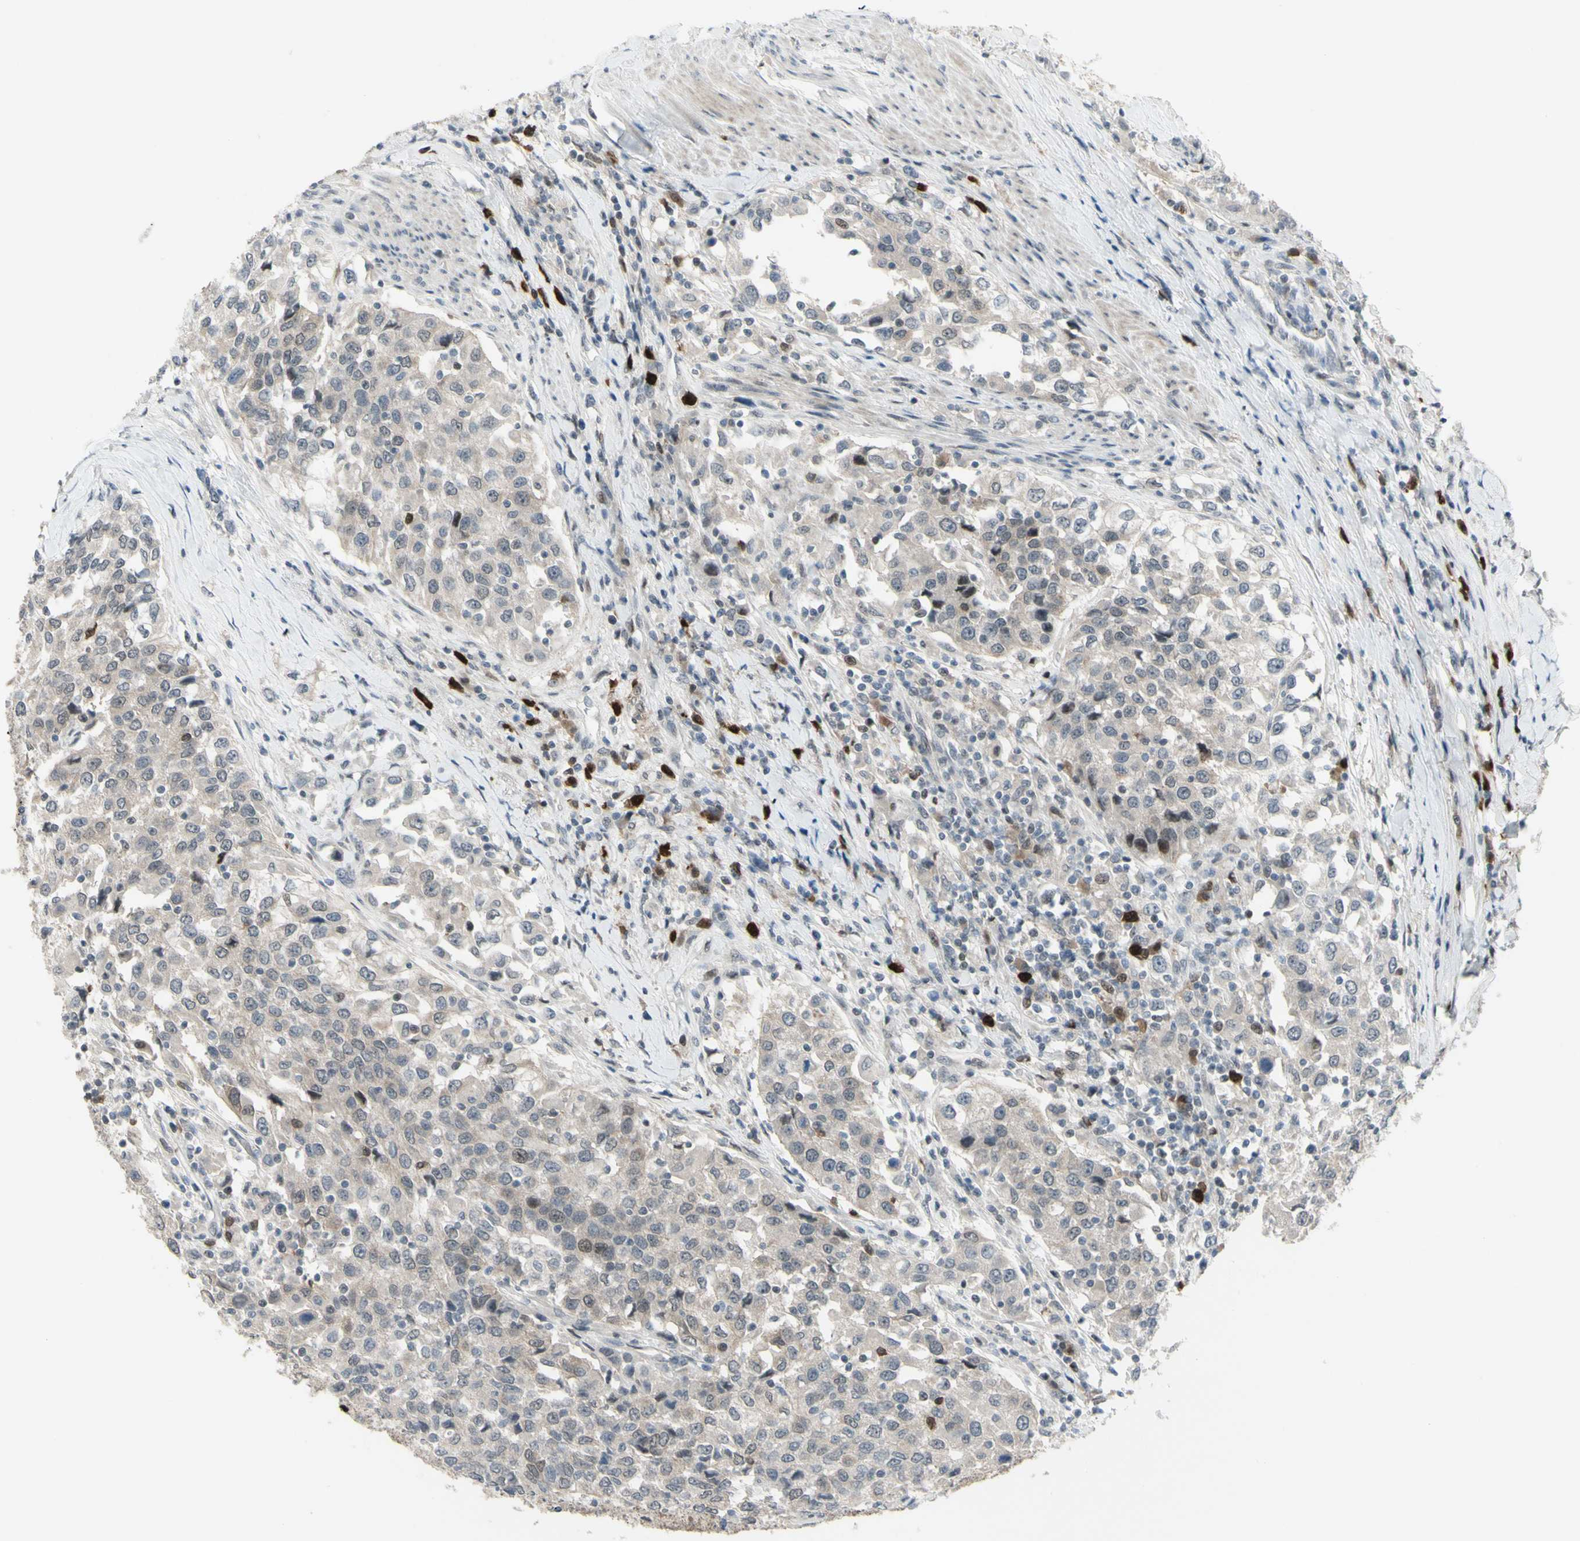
{"staining": {"intensity": "negative", "quantity": "none", "location": "none"}, "tissue": "urothelial cancer", "cell_type": "Tumor cells", "image_type": "cancer", "snomed": [{"axis": "morphology", "description": "Urothelial carcinoma, High grade"}, {"axis": "topography", "description": "Urinary bladder"}], "caption": "An image of high-grade urothelial carcinoma stained for a protein demonstrates no brown staining in tumor cells.", "gene": "ETNK1", "patient": {"sex": "female", "age": 80}}